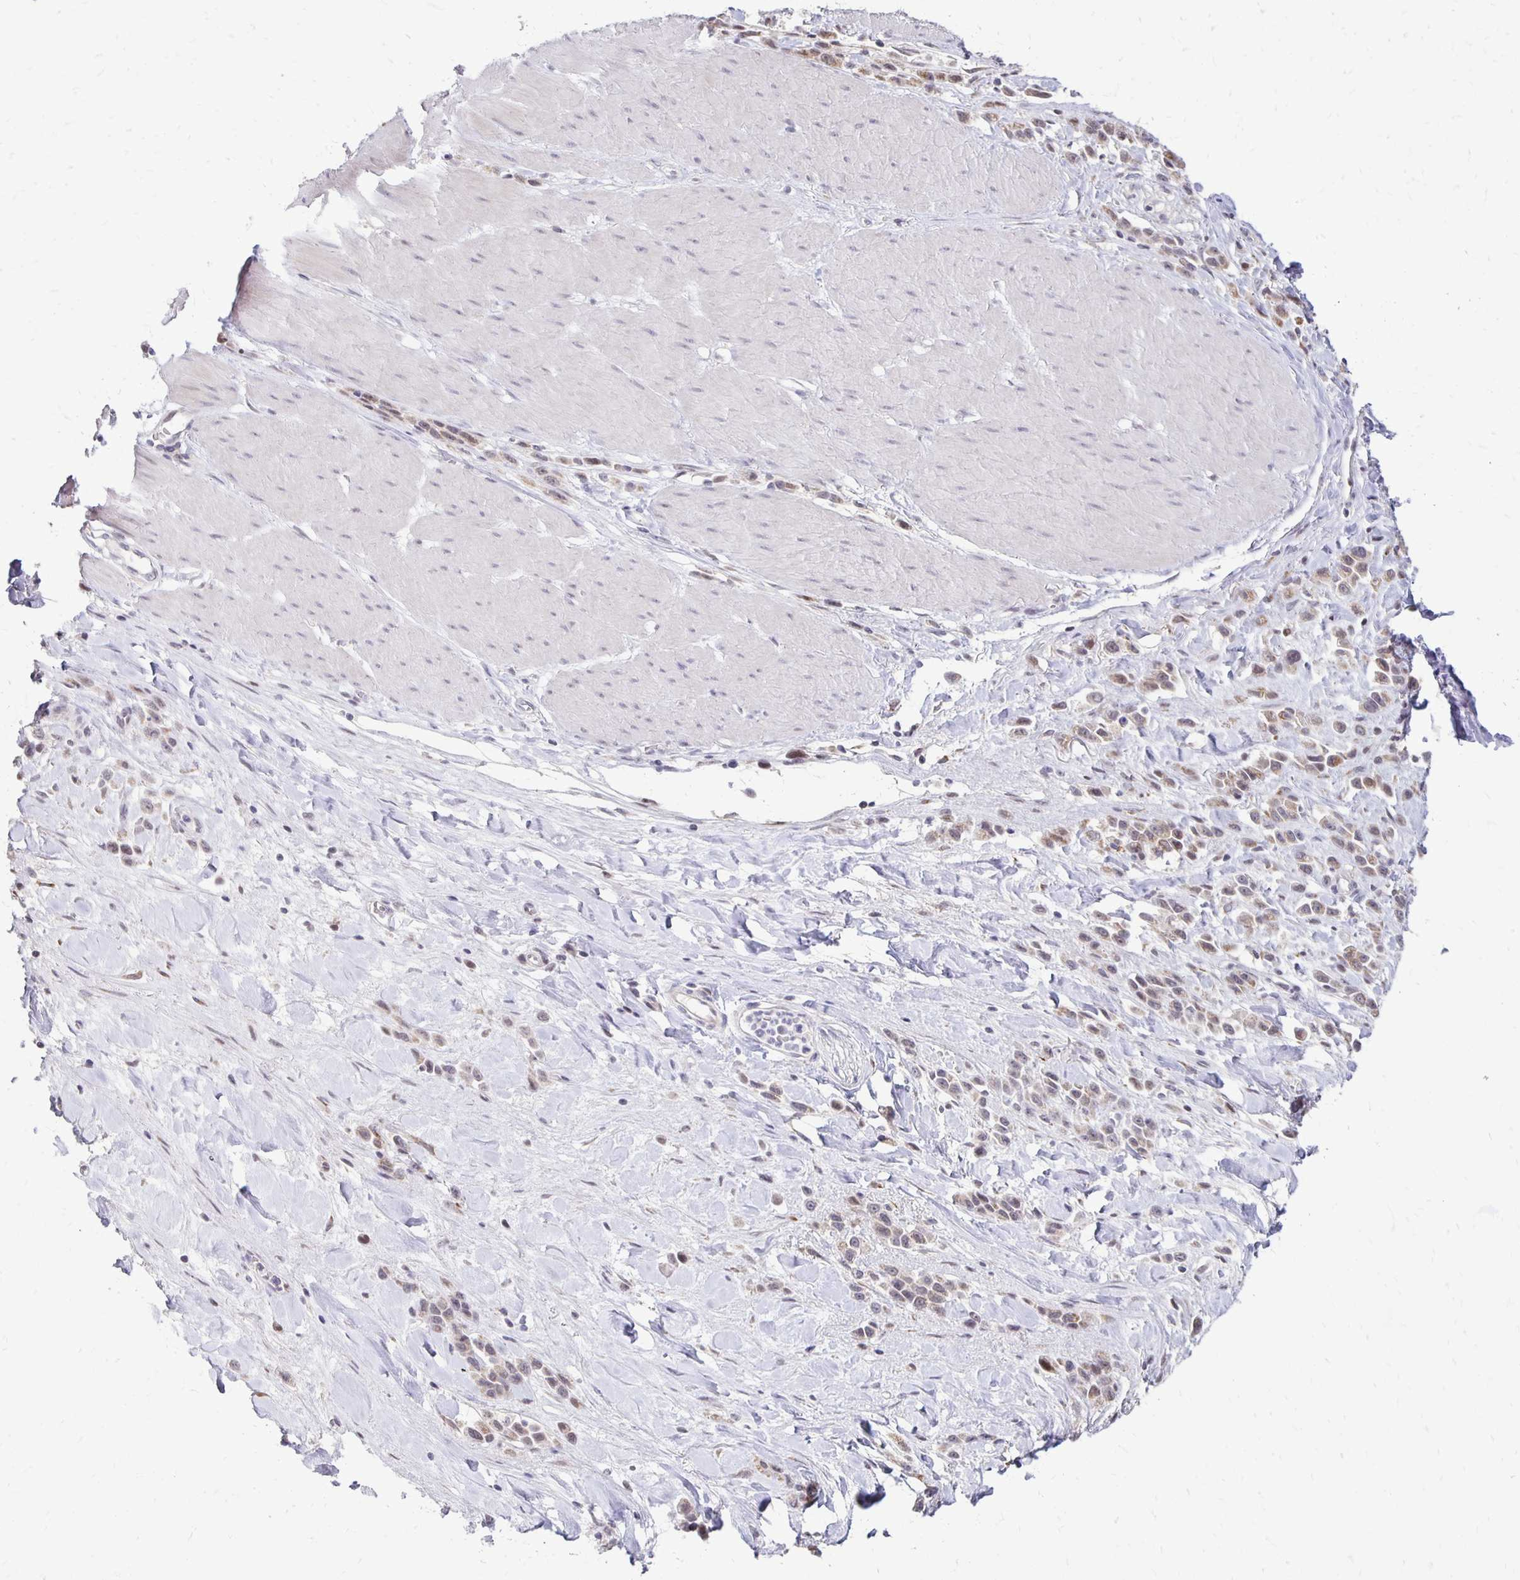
{"staining": {"intensity": "weak", "quantity": "25%-75%", "location": "nuclear"}, "tissue": "stomach cancer", "cell_type": "Tumor cells", "image_type": "cancer", "snomed": [{"axis": "morphology", "description": "Adenocarcinoma, NOS"}, {"axis": "topography", "description": "Stomach"}], "caption": "Immunohistochemical staining of human stomach cancer displays weak nuclear protein staining in approximately 25%-75% of tumor cells. The protein is stained brown, and the nuclei are stained in blue (DAB (3,3'-diaminobenzidine) IHC with brightfield microscopy, high magnification).", "gene": "DAGLA", "patient": {"sex": "male", "age": 47}}